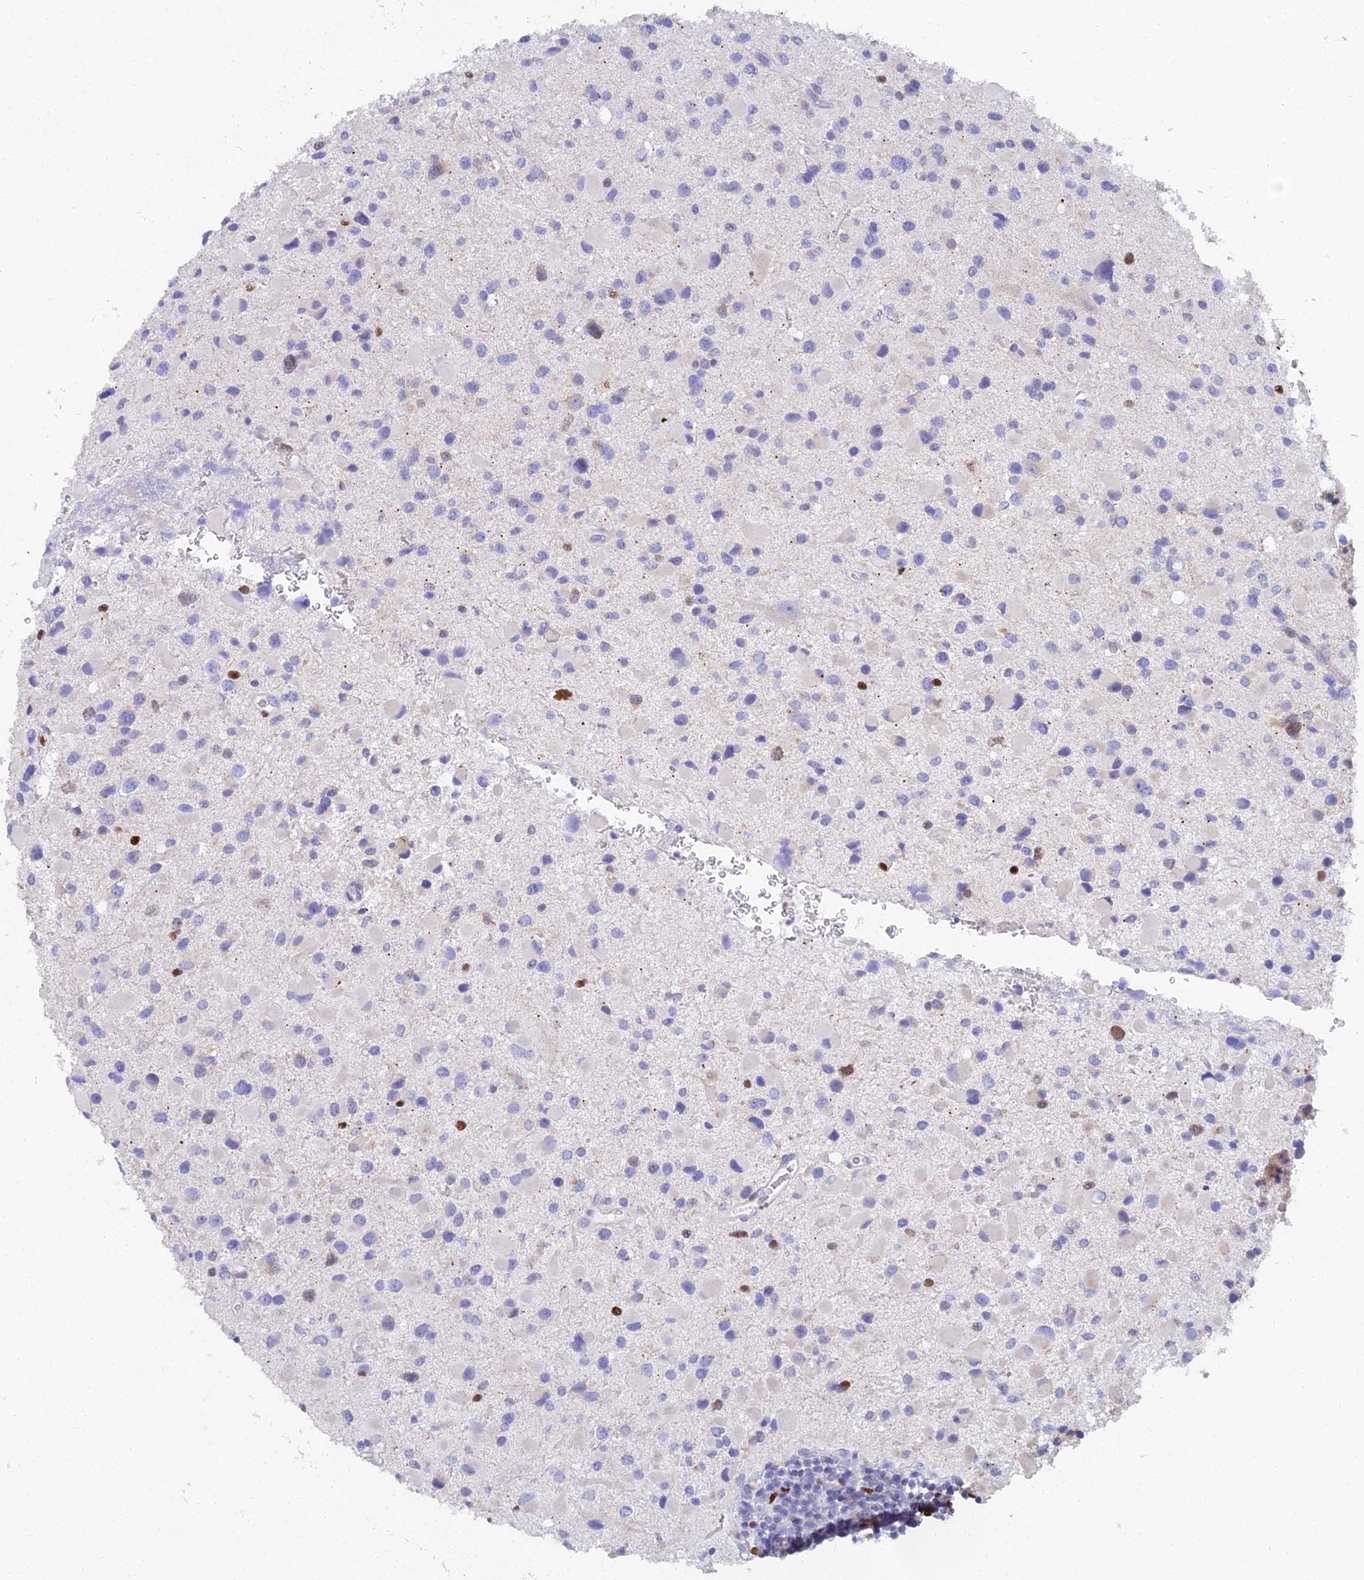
{"staining": {"intensity": "negative", "quantity": "none", "location": "none"}, "tissue": "glioma", "cell_type": "Tumor cells", "image_type": "cancer", "snomed": [{"axis": "morphology", "description": "Glioma, malignant, Low grade"}, {"axis": "topography", "description": "Brain"}], "caption": "IHC of human malignant low-grade glioma exhibits no positivity in tumor cells.", "gene": "MCM2", "patient": {"sex": "female", "age": 32}}